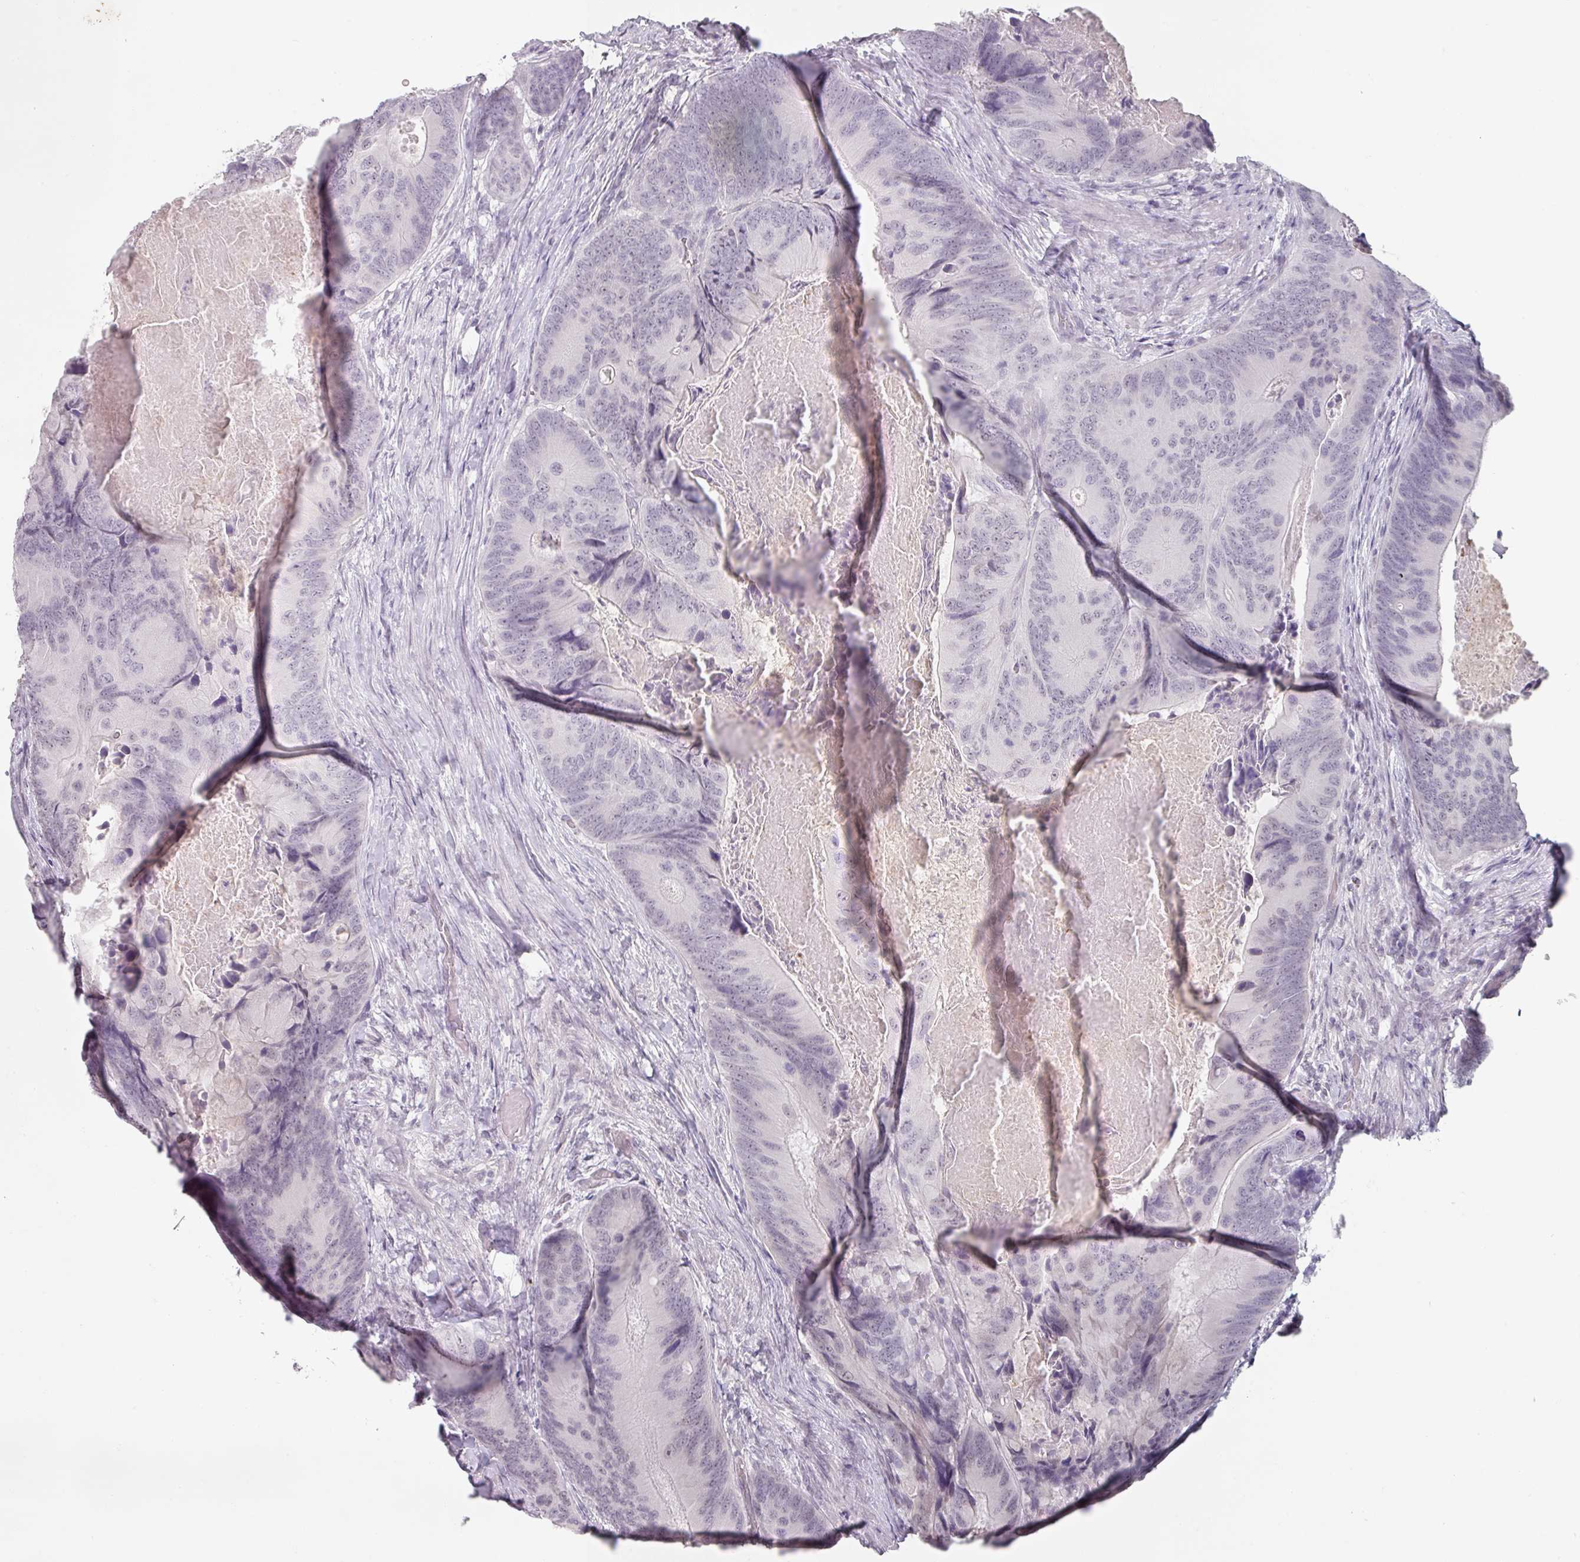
{"staining": {"intensity": "negative", "quantity": "none", "location": "none"}, "tissue": "colorectal cancer", "cell_type": "Tumor cells", "image_type": "cancer", "snomed": [{"axis": "morphology", "description": "Adenocarcinoma, NOS"}, {"axis": "topography", "description": "Colon"}], "caption": "The micrograph exhibits no staining of tumor cells in colorectal cancer. (Stains: DAB (3,3'-diaminobenzidine) immunohistochemistry with hematoxylin counter stain, Microscopy: brightfield microscopy at high magnification).", "gene": "SPRR1A", "patient": {"sex": "male", "age": 84}}